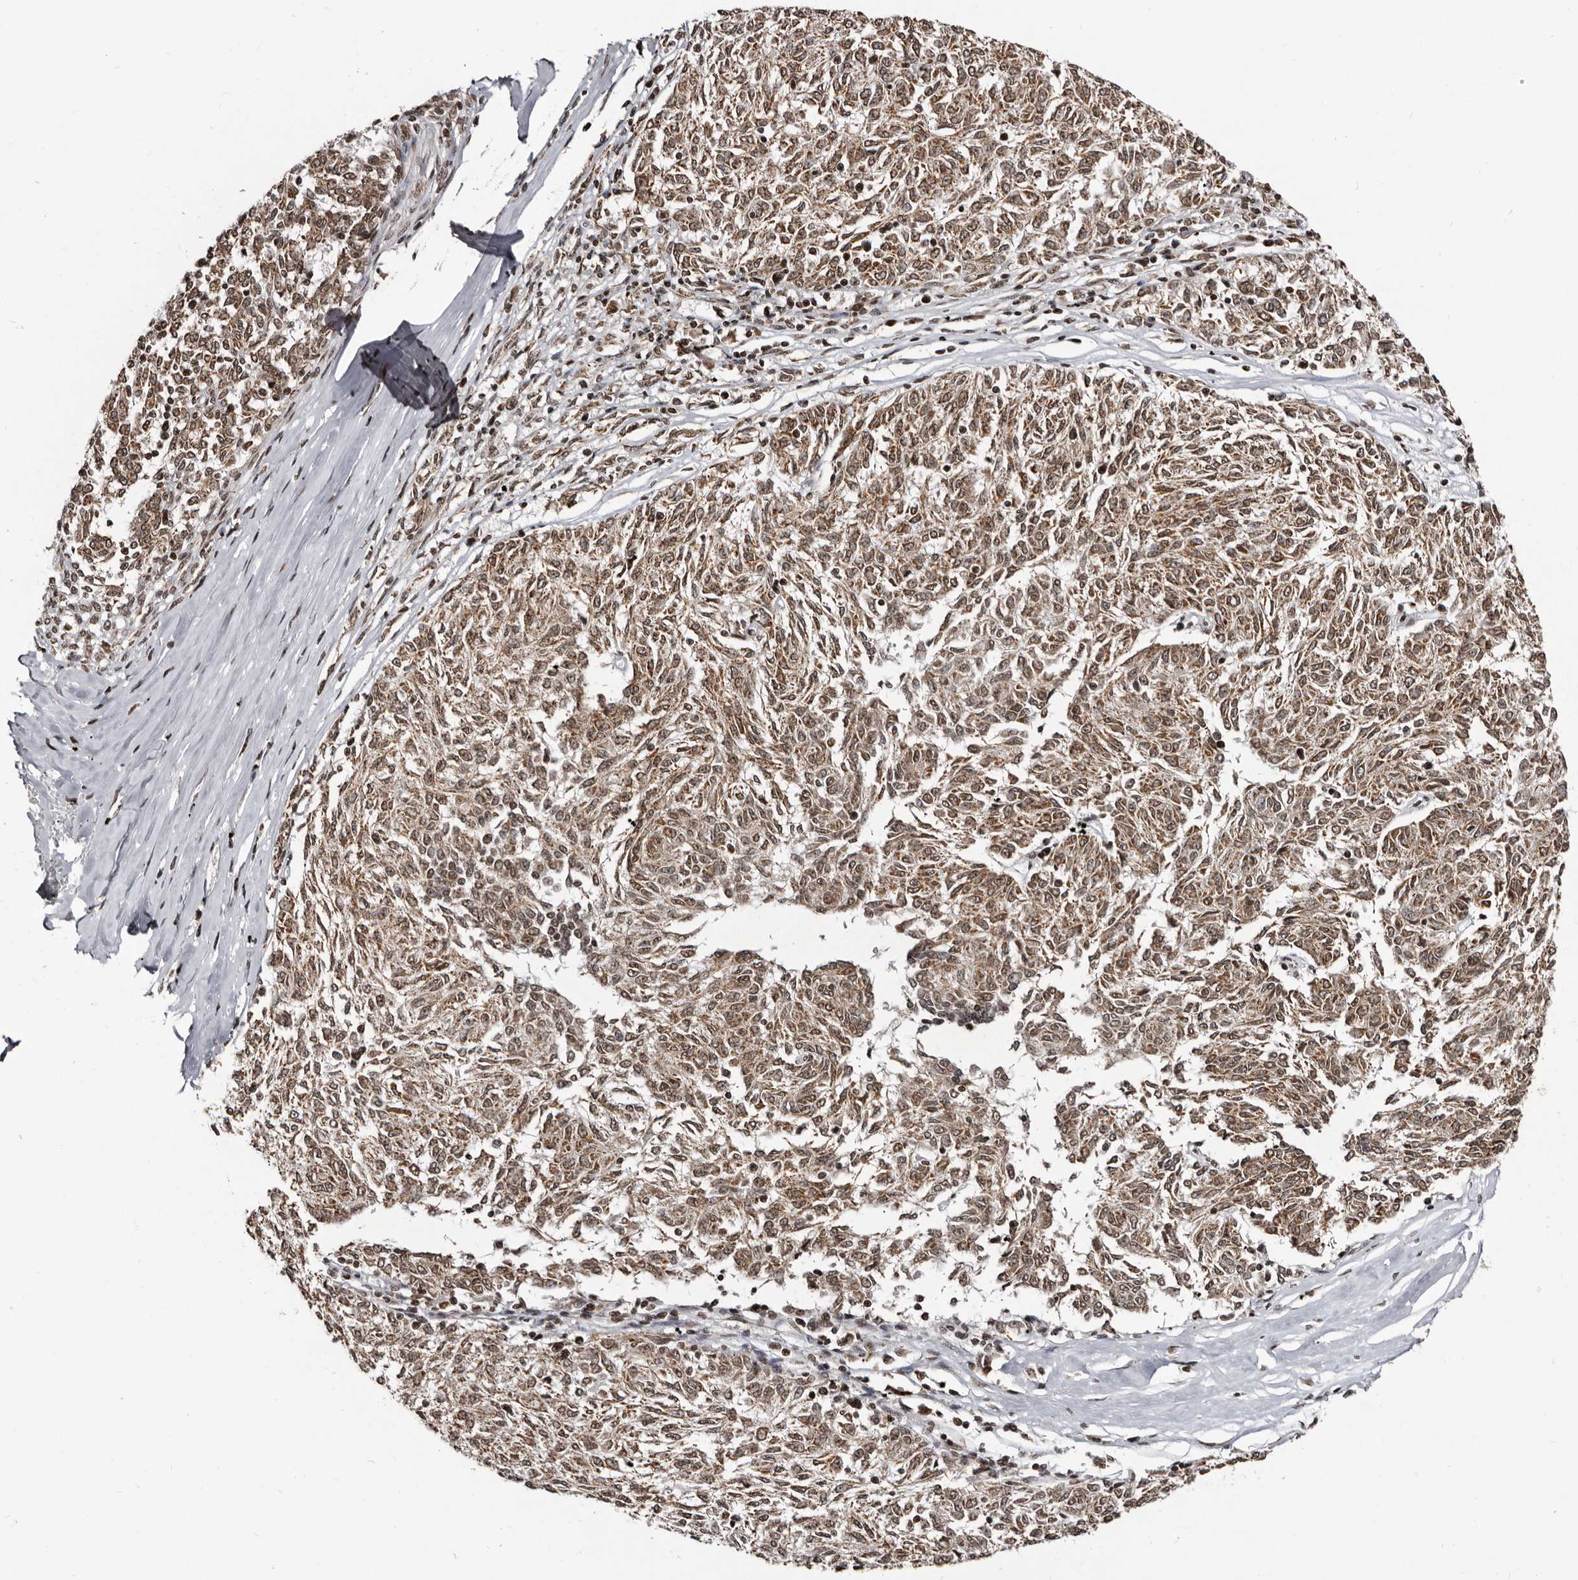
{"staining": {"intensity": "moderate", "quantity": ">75%", "location": "cytoplasmic/membranous,nuclear"}, "tissue": "melanoma", "cell_type": "Tumor cells", "image_type": "cancer", "snomed": [{"axis": "morphology", "description": "Malignant melanoma, NOS"}, {"axis": "topography", "description": "Skin"}], "caption": "This is a micrograph of IHC staining of malignant melanoma, which shows moderate expression in the cytoplasmic/membranous and nuclear of tumor cells.", "gene": "THUMPD1", "patient": {"sex": "female", "age": 72}}